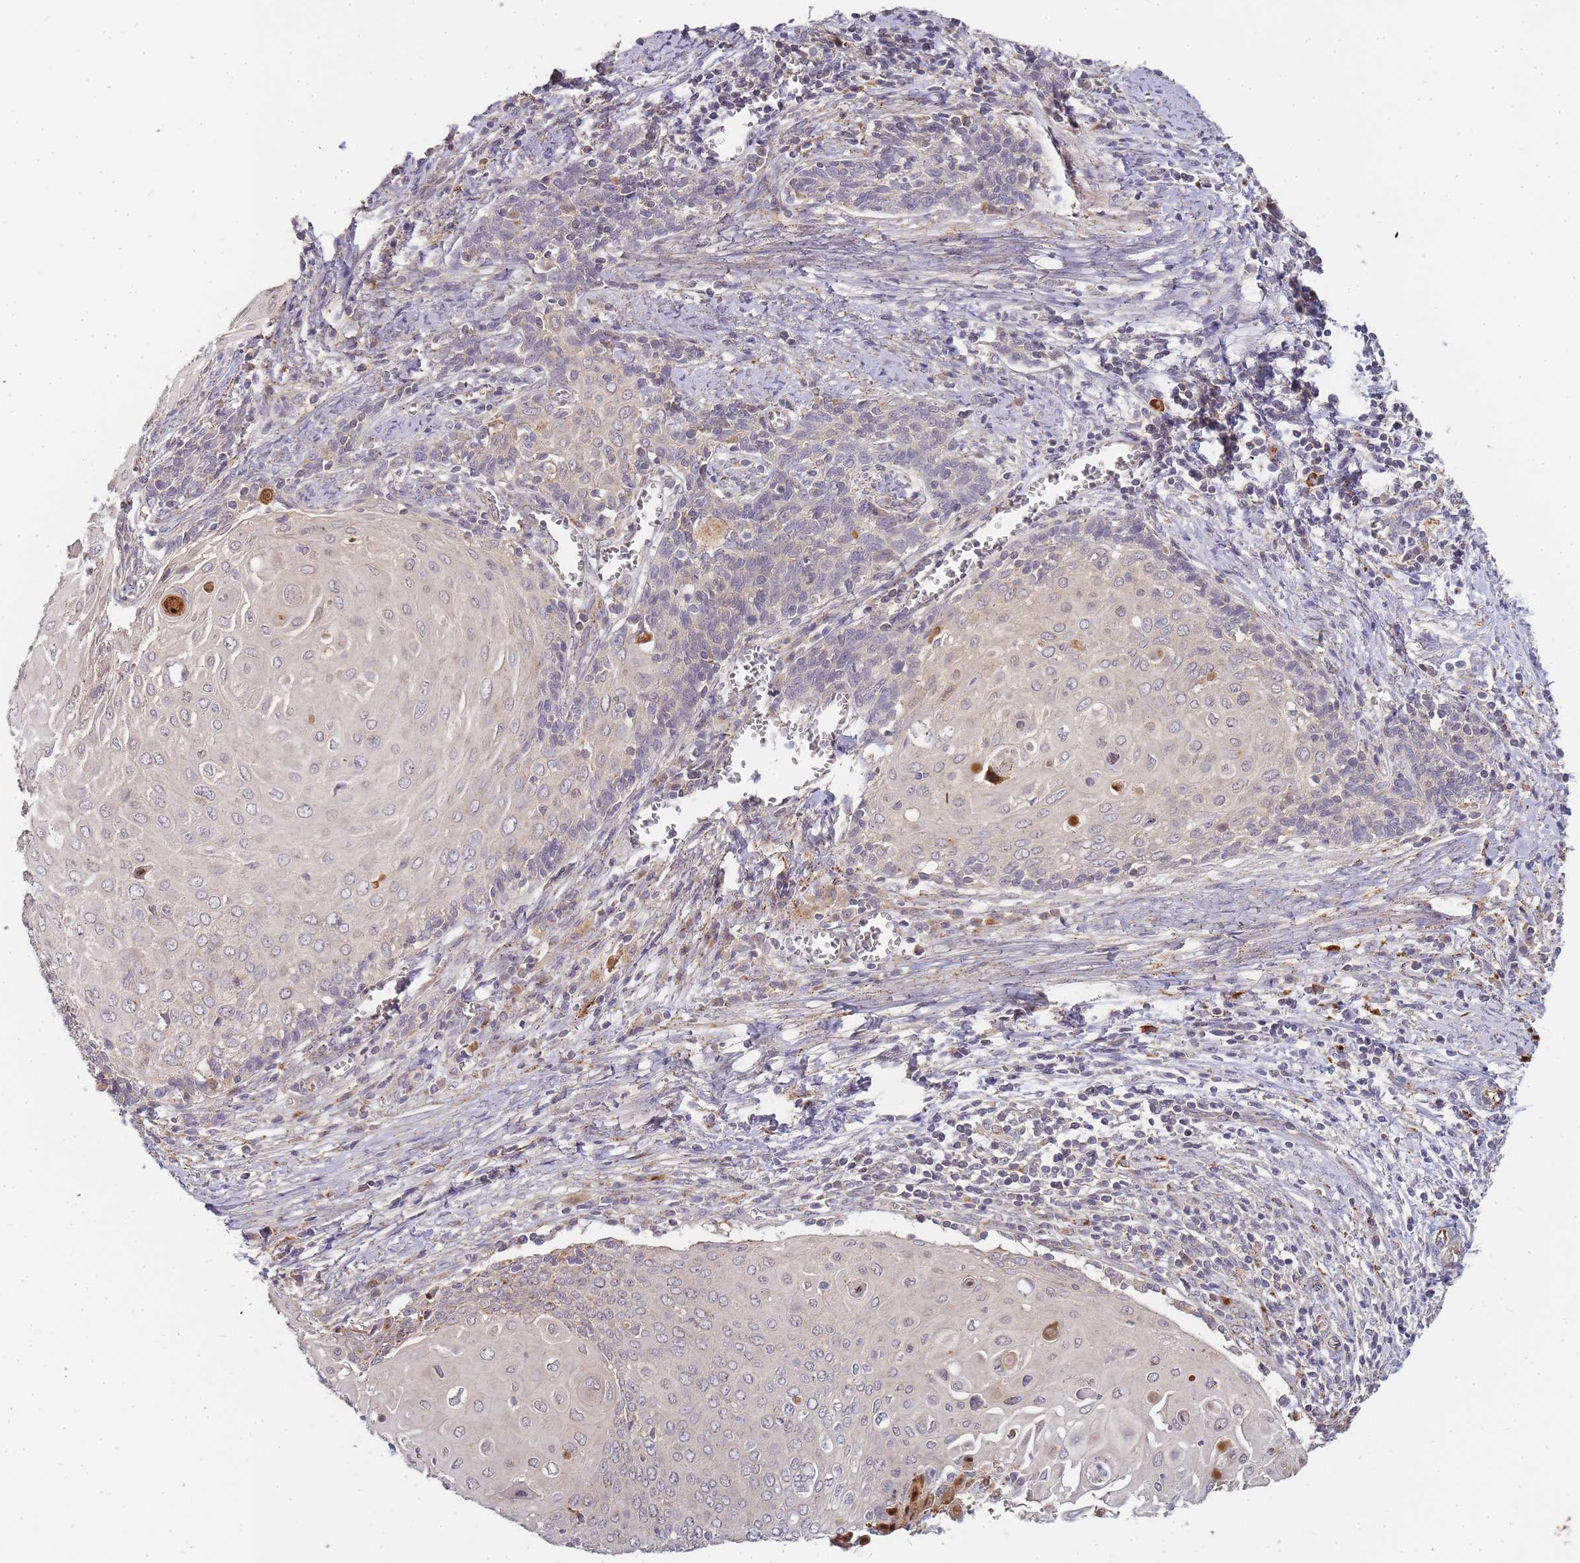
{"staining": {"intensity": "weak", "quantity": "<25%", "location": "cytoplasmic/membranous"}, "tissue": "cervical cancer", "cell_type": "Tumor cells", "image_type": "cancer", "snomed": [{"axis": "morphology", "description": "Squamous cell carcinoma, NOS"}, {"axis": "topography", "description": "Cervix"}], "caption": "IHC of cervical cancer reveals no staining in tumor cells.", "gene": "ATG5", "patient": {"sex": "female", "age": 39}}